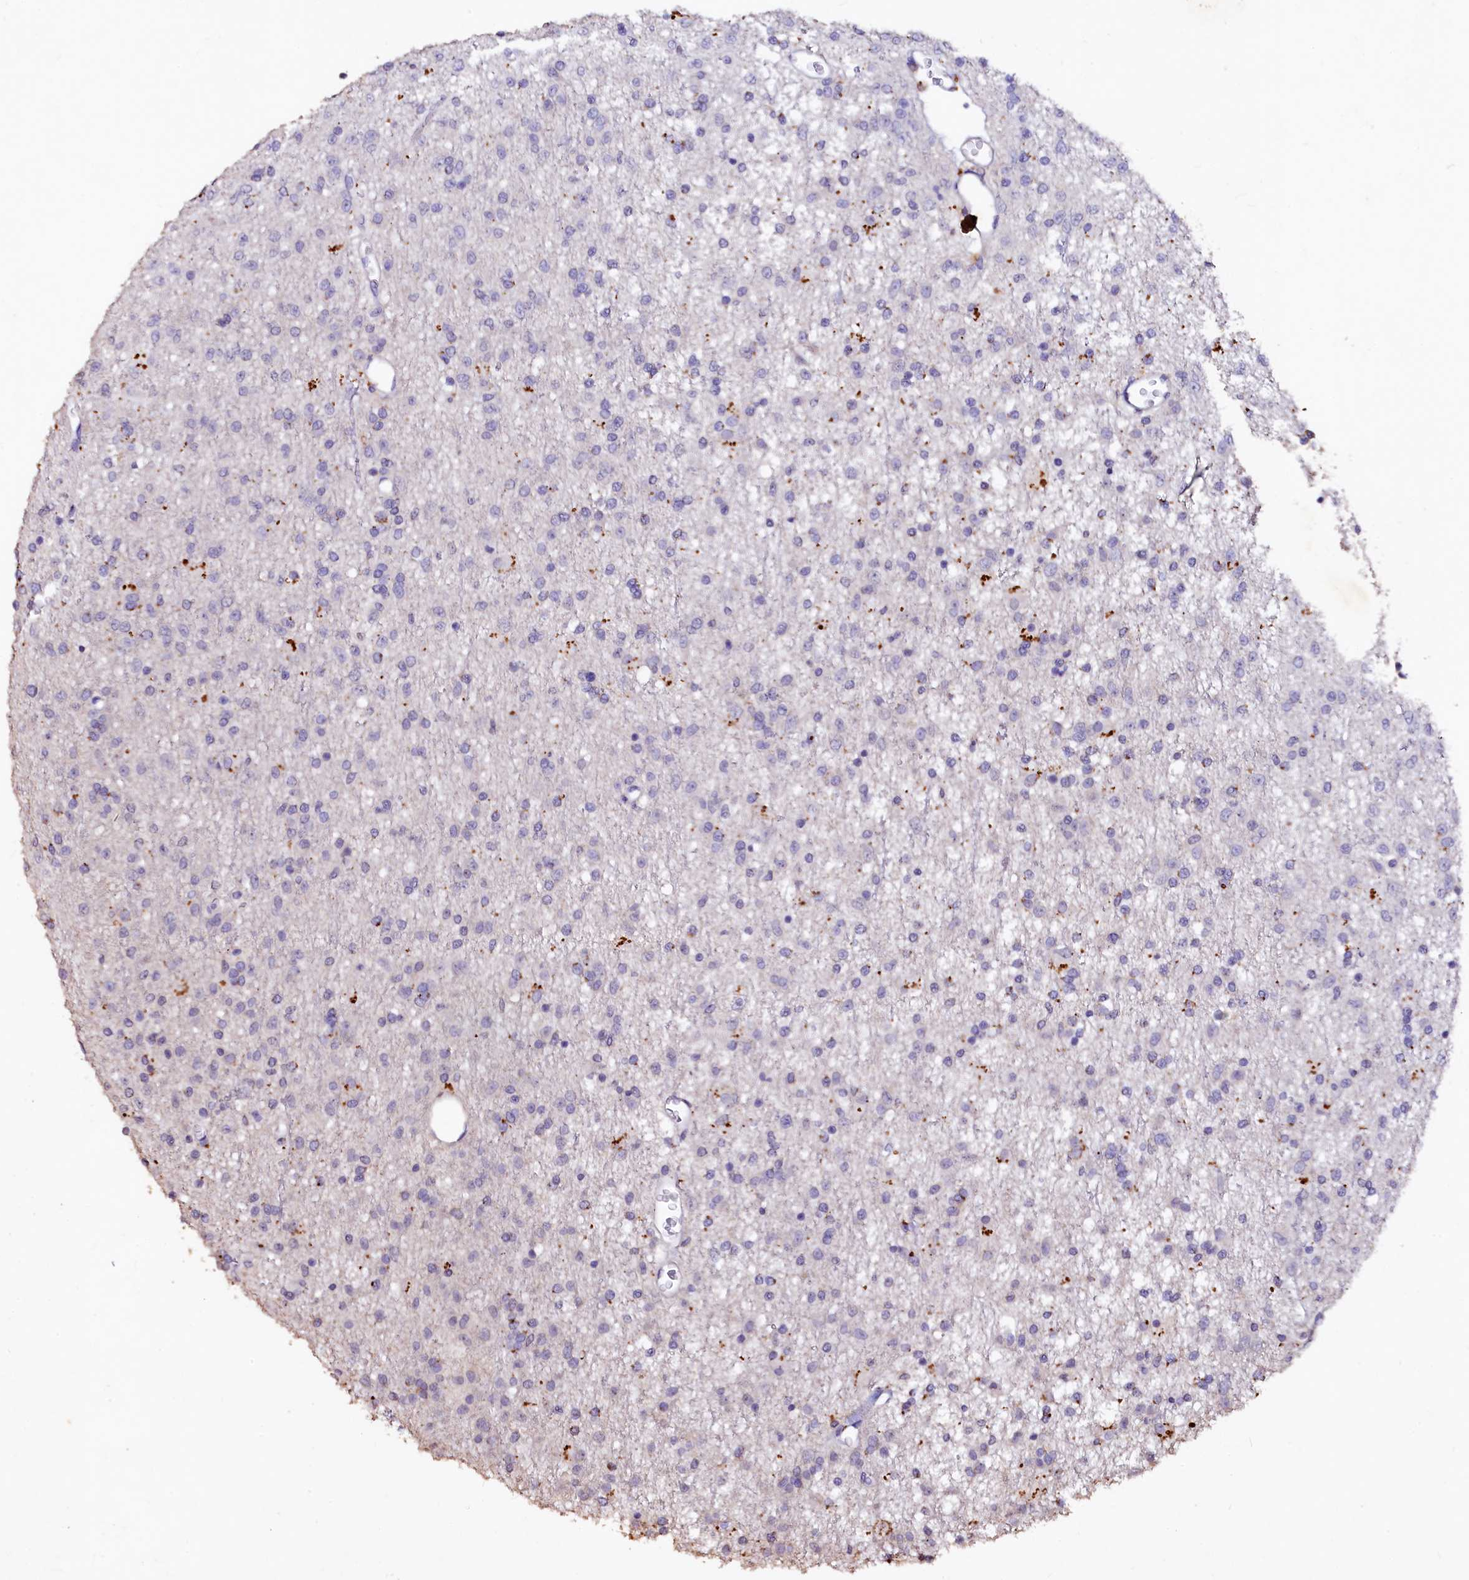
{"staining": {"intensity": "negative", "quantity": "none", "location": "none"}, "tissue": "glioma", "cell_type": "Tumor cells", "image_type": "cancer", "snomed": [{"axis": "morphology", "description": "Glioma, malignant, Low grade"}, {"axis": "topography", "description": "Brain"}], "caption": "Tumor cells show no significant protein expression in glioma.", "gene": "VPS36", "patient": {"sex": "male", "age": 65}}